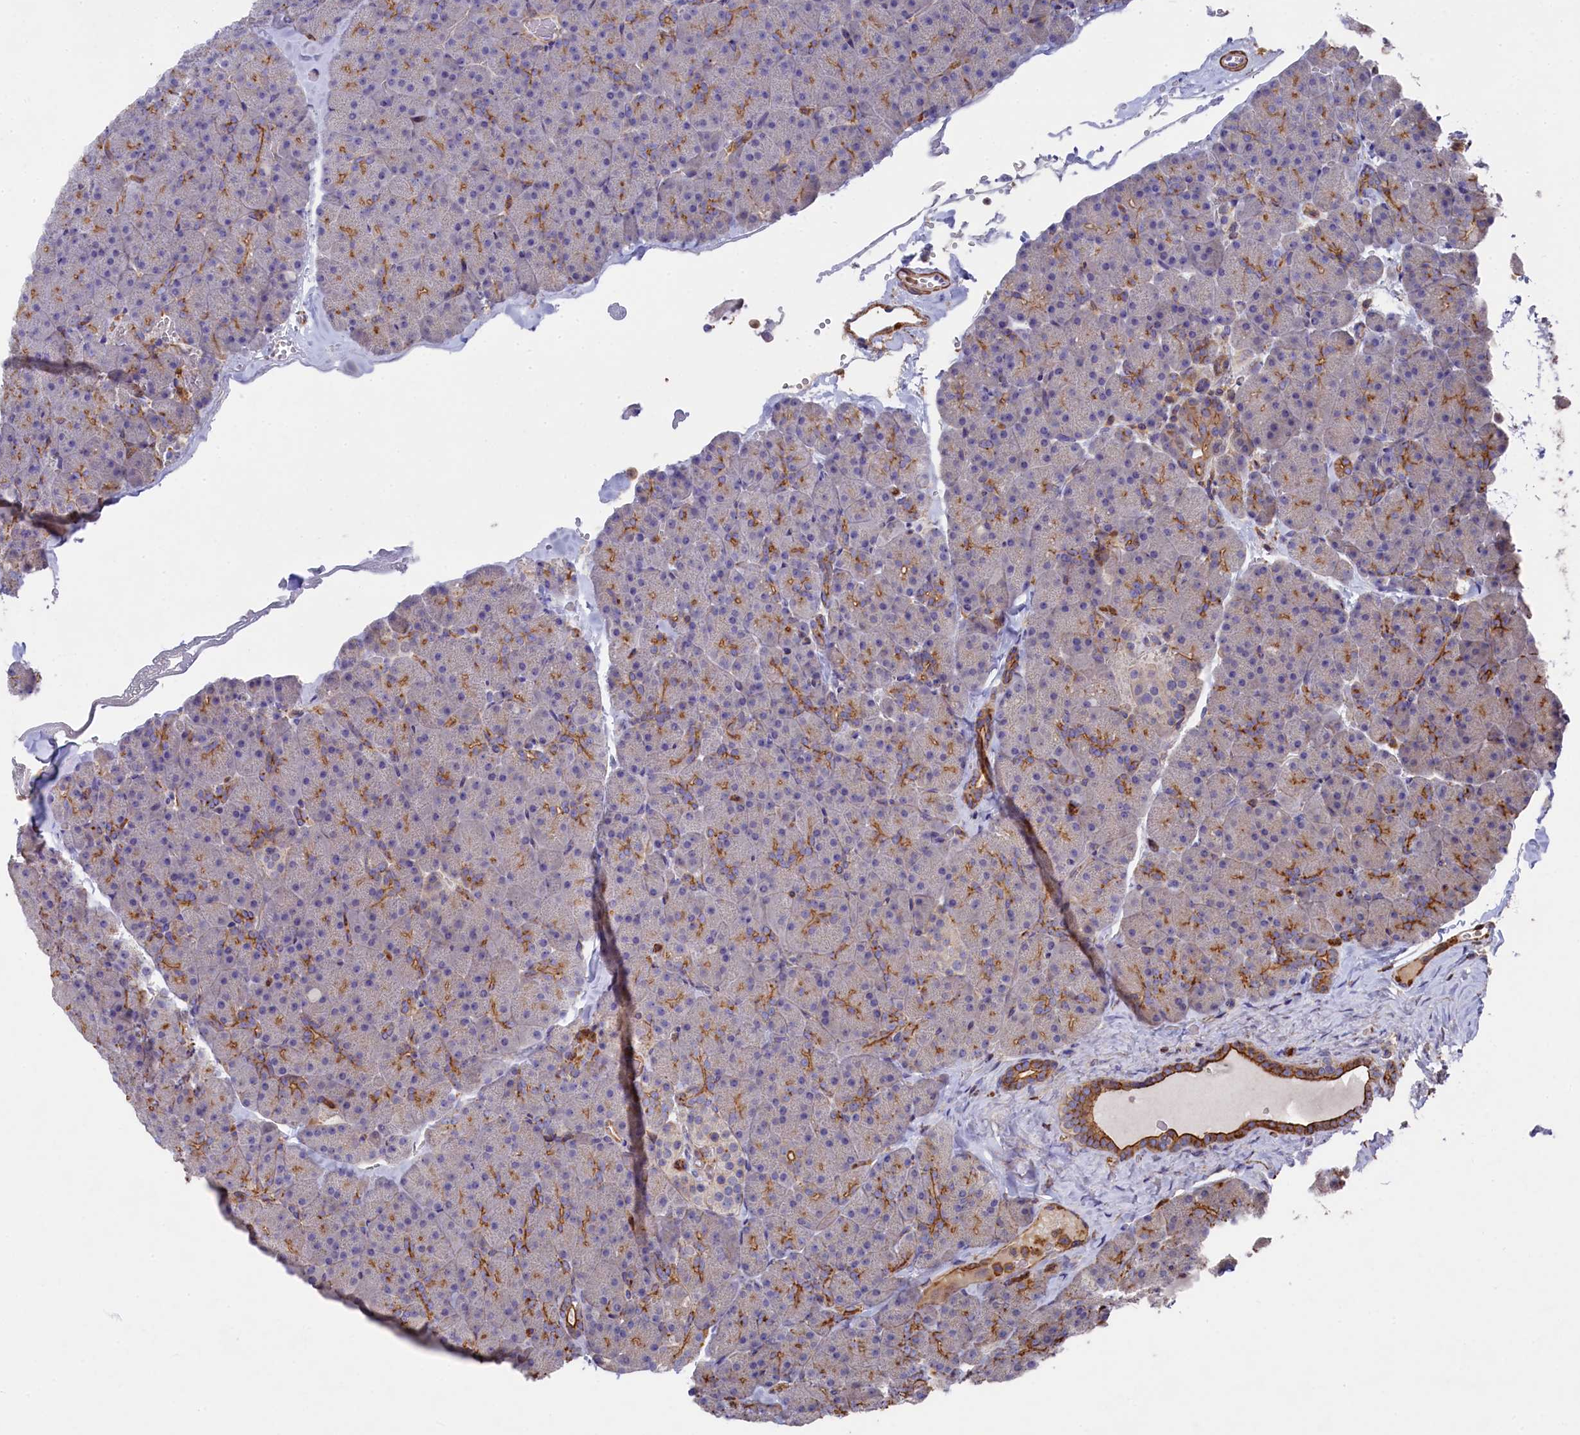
{"staining": {"intensity": "moderate", "quantity": "<25%", "location": "cytoplasmic/membranous"}, "tissue": "pancreas", "cell_type": "Exocrine glandular cells", "image_type": "normal", "snomed": [{"axis": "morphology", "description": "Normal tissue, NOS"}, {"axis": "topography", "description": "Pancreas"}], "caption": "Human pancreas stained with a brown dye reveals moderate cytoplasmic/membranous positive expression in approximately <25% of exocrine glandular cells.", "gene": "RAPSN", "patient": {"sex": "male", "age": 36}}